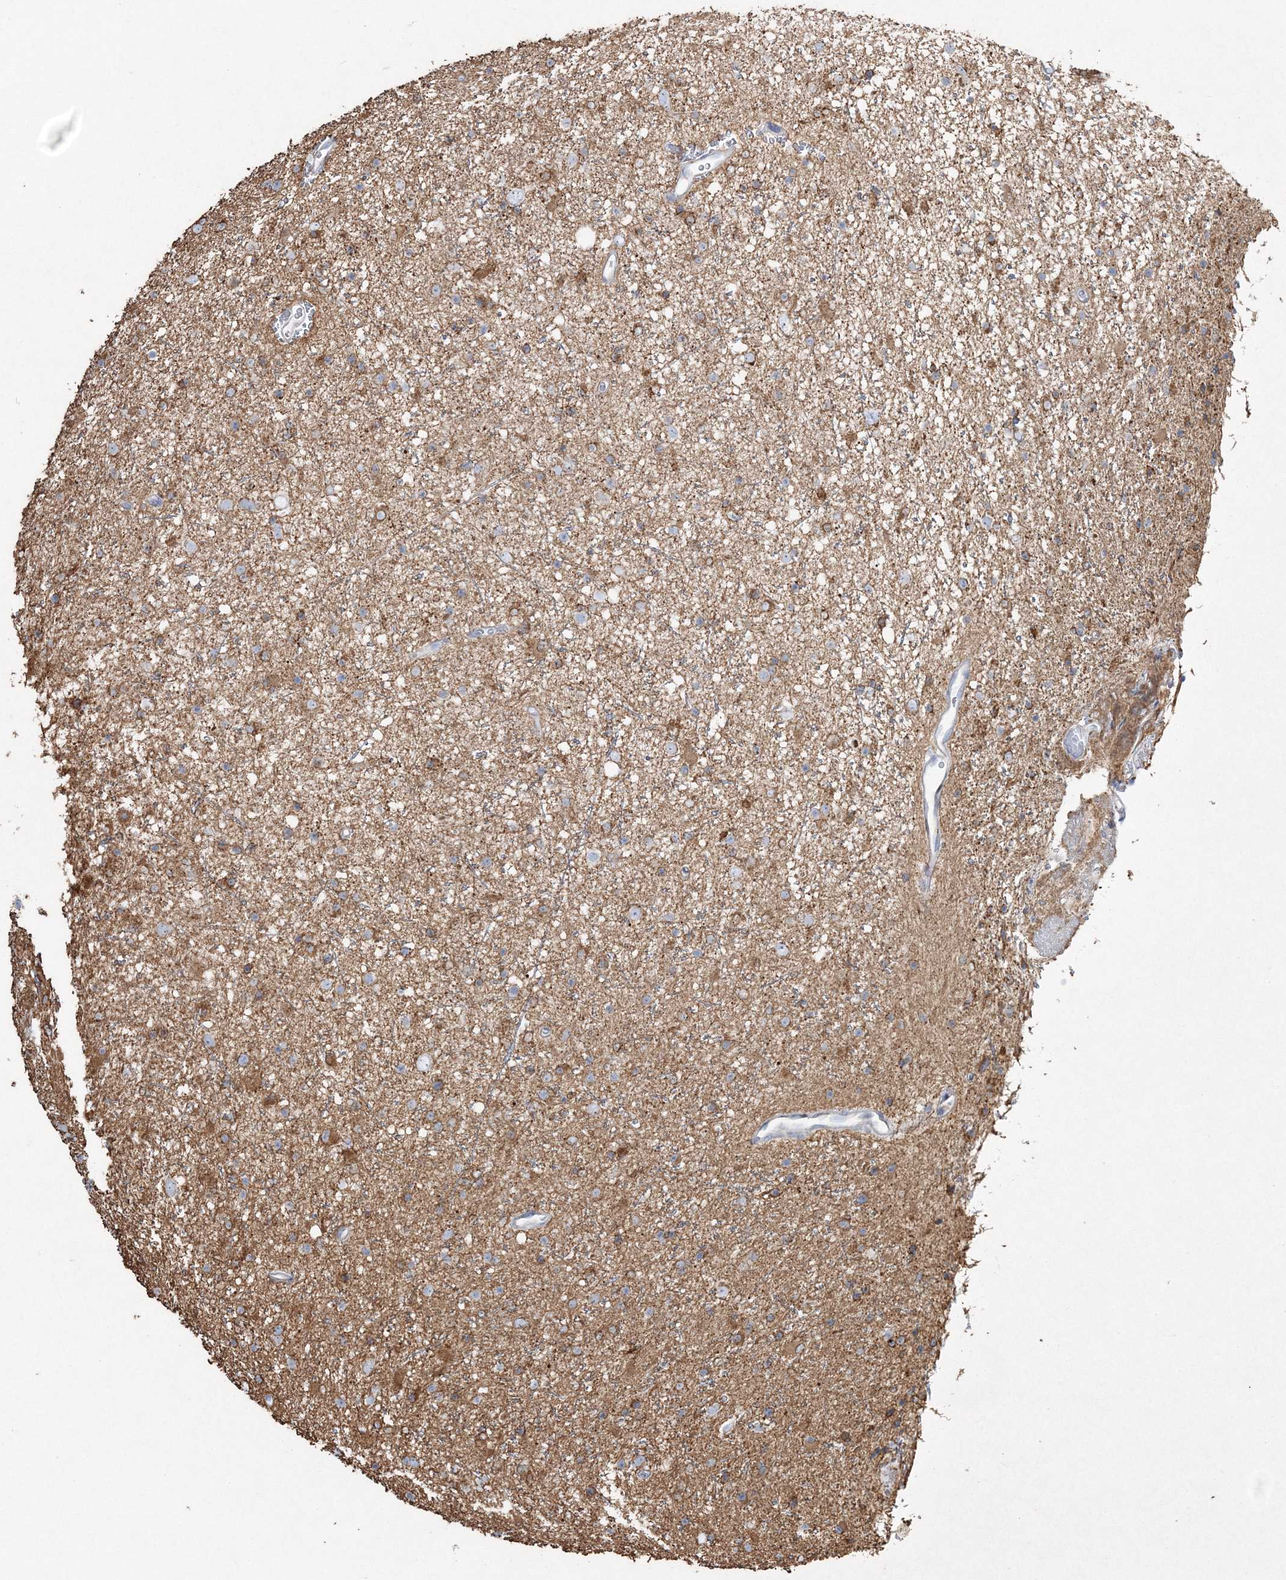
{"staining": {"intensity": "weak", "quantity": "25%-75%", "location": "cytoplasmic/membranous"}, "tissue": "glioma", "cell_type": "Tumor cells", "image_type": "cancer", "snomed": [{"axis": "morphology", "description": "Glioma, malignant, Low grade"}, {"axis": "topography", "description": "Cerebral cortex"}], "caption": "Malignant glioma (low-grade) was stained to show a protein in brown. There is low levels of weak cytoplasmic/membranous positivity in about 25%-75% of tumor cells.", "gene": "HIBCH", "patient": {"sex": "female", "age": 39}}